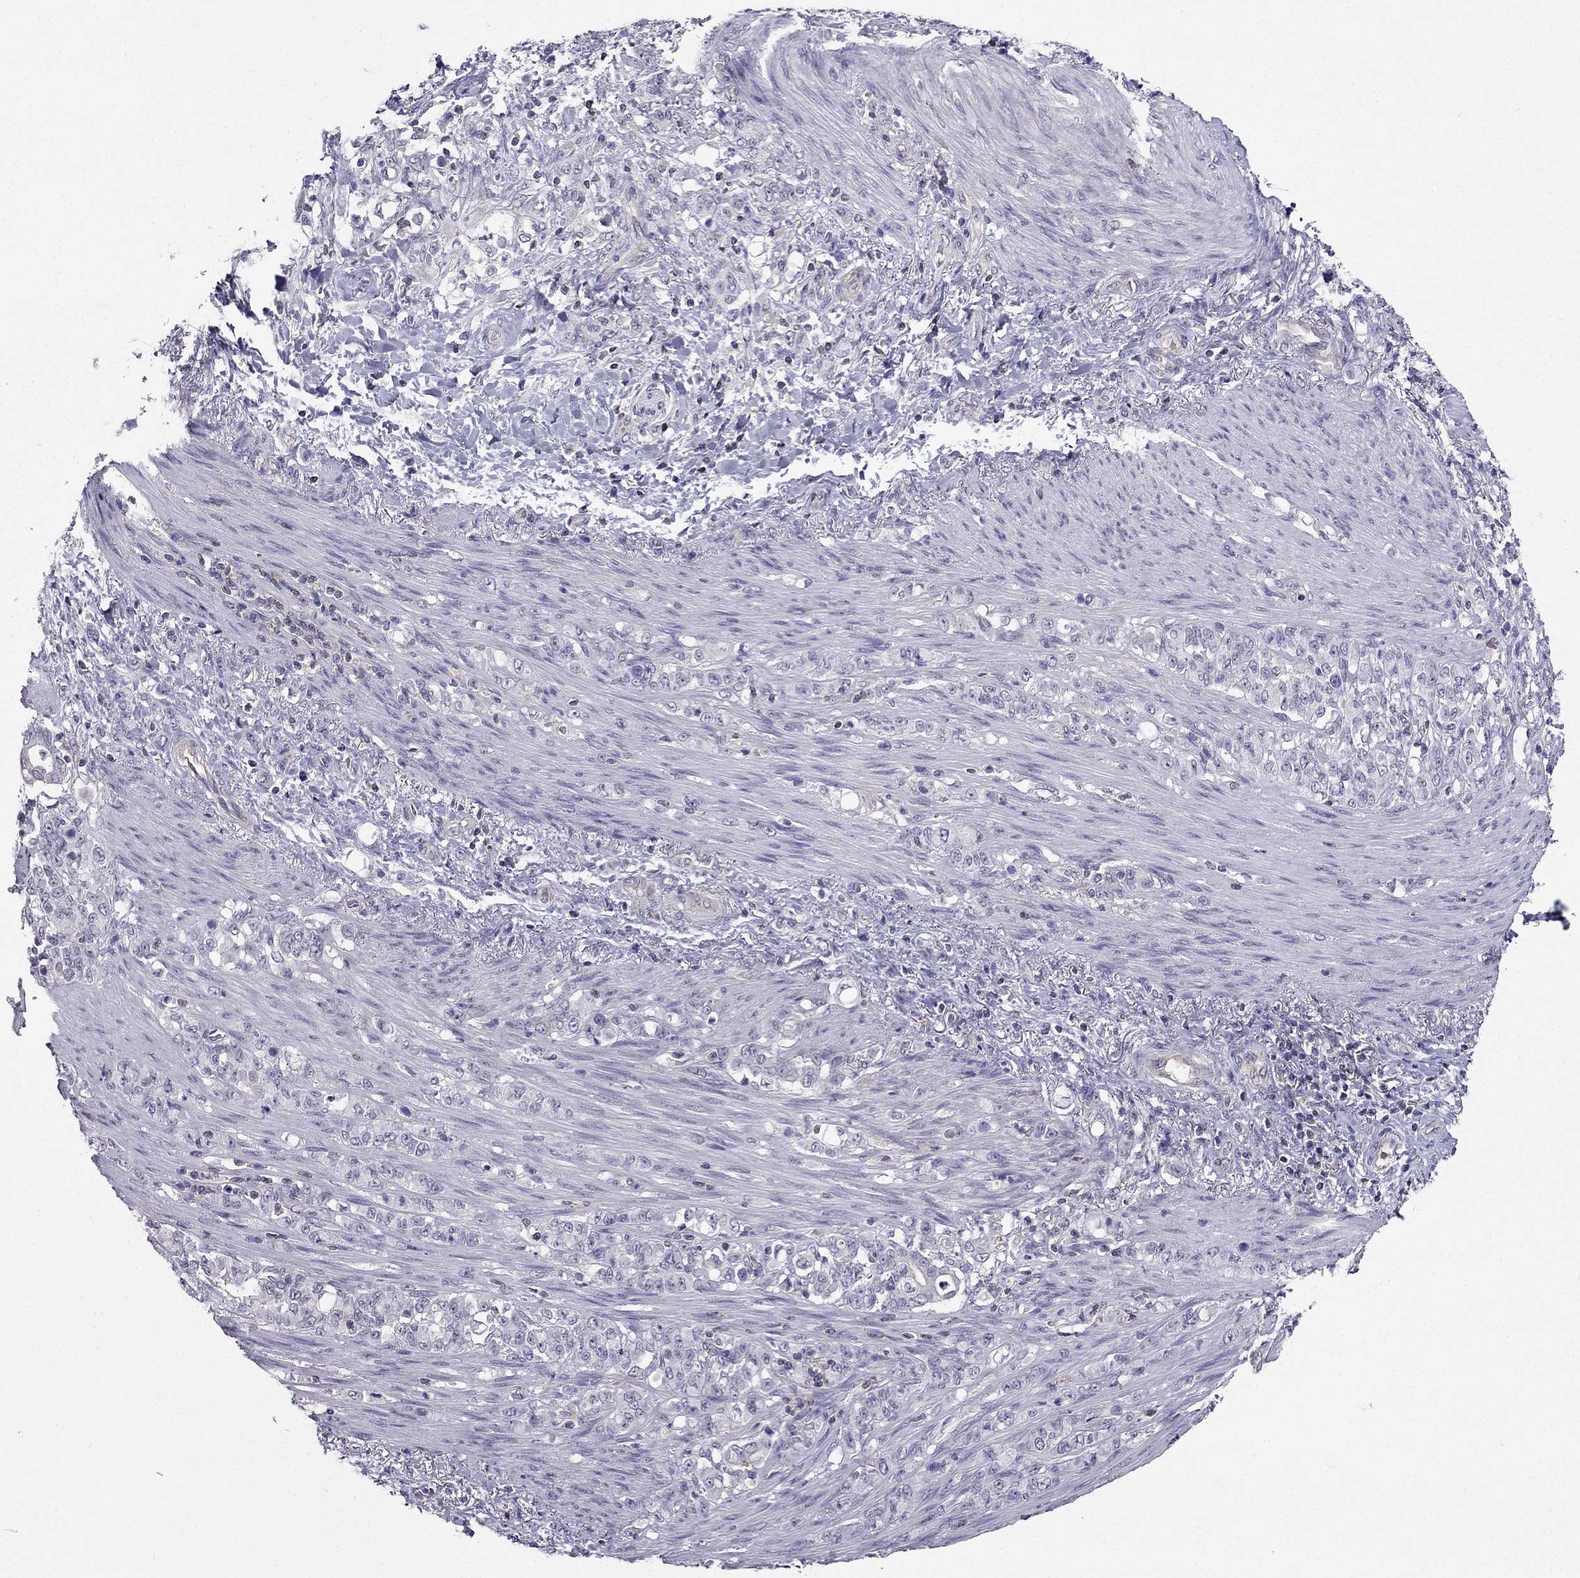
{"staining": {"intensity": "negative", "quantity": "none", "location": "none"}, "tissue": "stomach cancer", "cell_type": "Tumor cells", "image_type": "cancer", "snomed": [{"axis": "morphology", "description": "Adenocarcinoma, NOS"}, {"axis": "topography", "description": "Stomach"}], "caption": "IHC of human stomach adenocarcinoma displays no expression in tumor cells. The staining was performed using DAB (3,3'-diaminobenzidine) to visualize the protein expression in brown, while the nuclei were stained in blue with hematoxylin (Magnification: 20x).", "gene": "AAK1", "patient": {"sex": "female", "age": 79}}